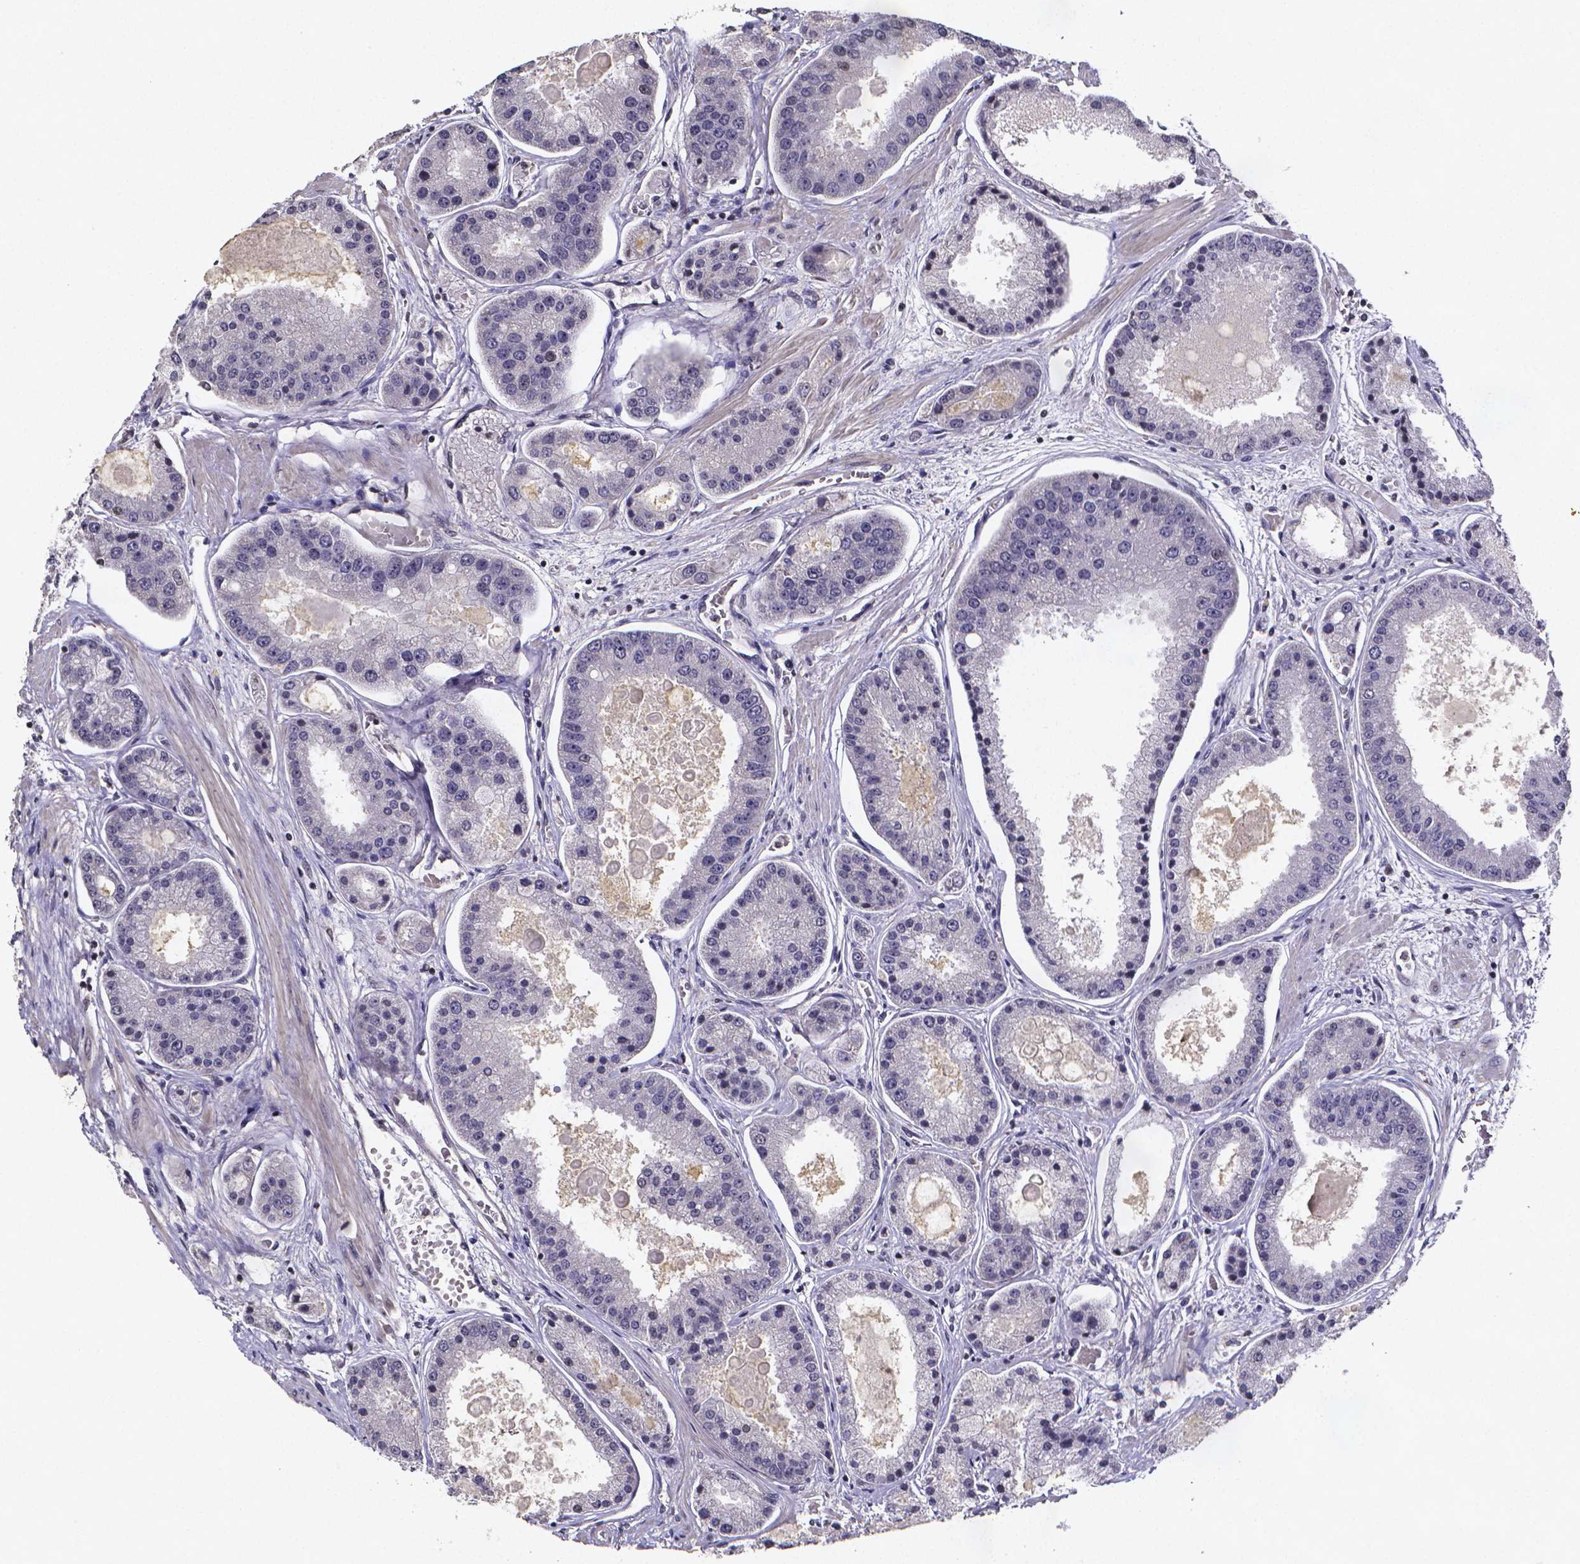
{"staining": {"intensity": "negative", "quantity": "none", "location": "none"}, "tissue": "prostate cancer", "cell_type": "Tumor cells", "image_type": "cancer", "snomed": [{"axis": "morphology", "description": "Adenocarcinoma, High grade"}, {"axis": "topography", "description": "Prostate"}], "caption": "This is an immunohistochemistry image of prostate cancer (high-grade adenocarcinoma). There is no expression in tumor cells.", "gene": "TP73", "patient": {"sex": "male", "age": 67}}